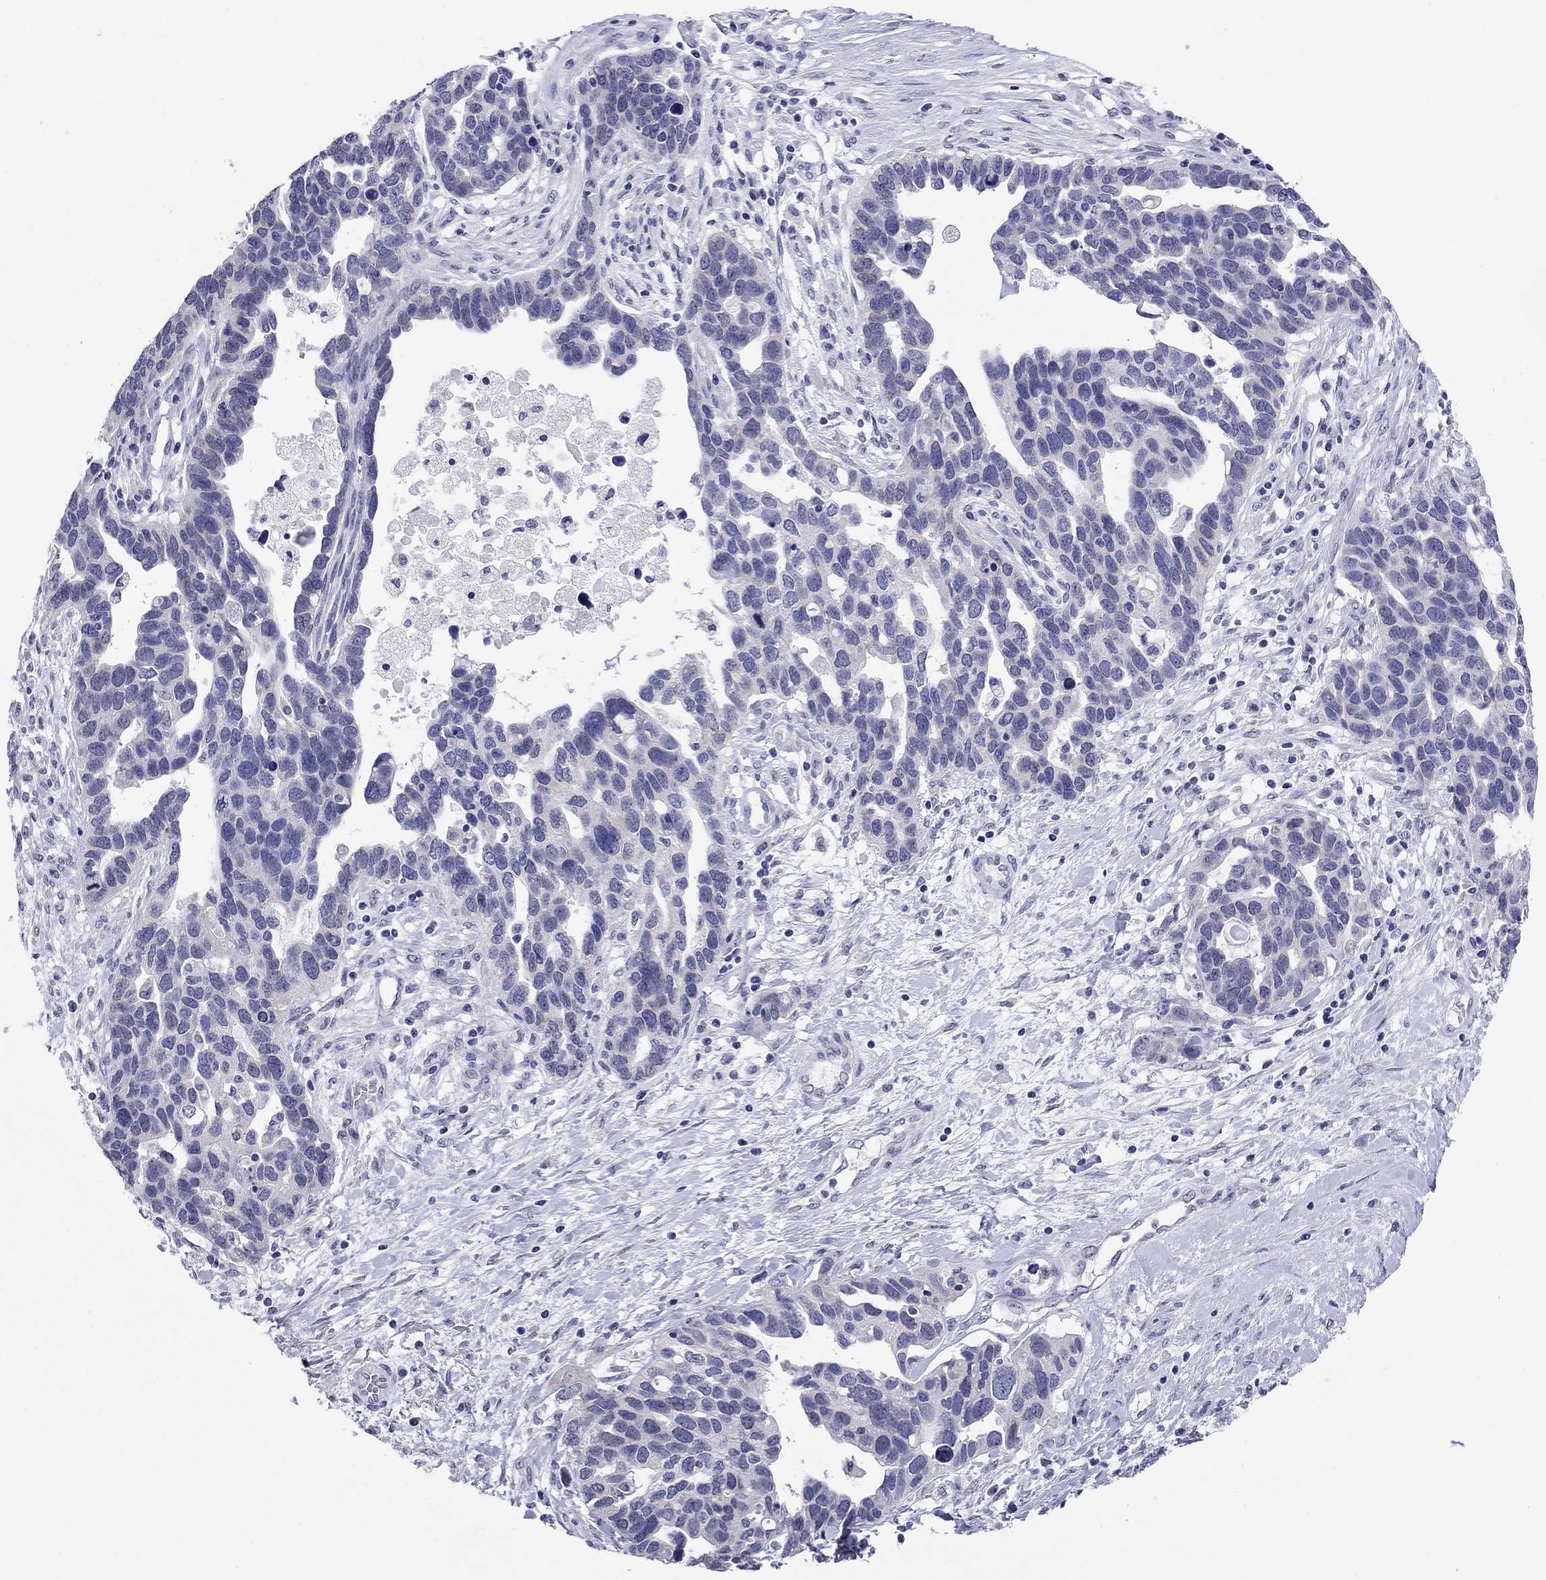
{"staining": {"intensity": "negative", "quantity": "none", "location": "none"}, "tissue": "ovarian cancer", "cell_type": "Tumor cells", "image_type": "cancer", "snomed": [{"axis": "morphology", "description": "Cystadenocarcinoma, serous, NOS"}, {"axis": "topography", "description": "Ovary"}], "caption": "A photomicrograph of ovarian serous cystadenocarcinoma stained for a protein shows no brown staining in tumor cells.", "gene": "ARMC12", "patient": {"sex": "female", "age": 54}}